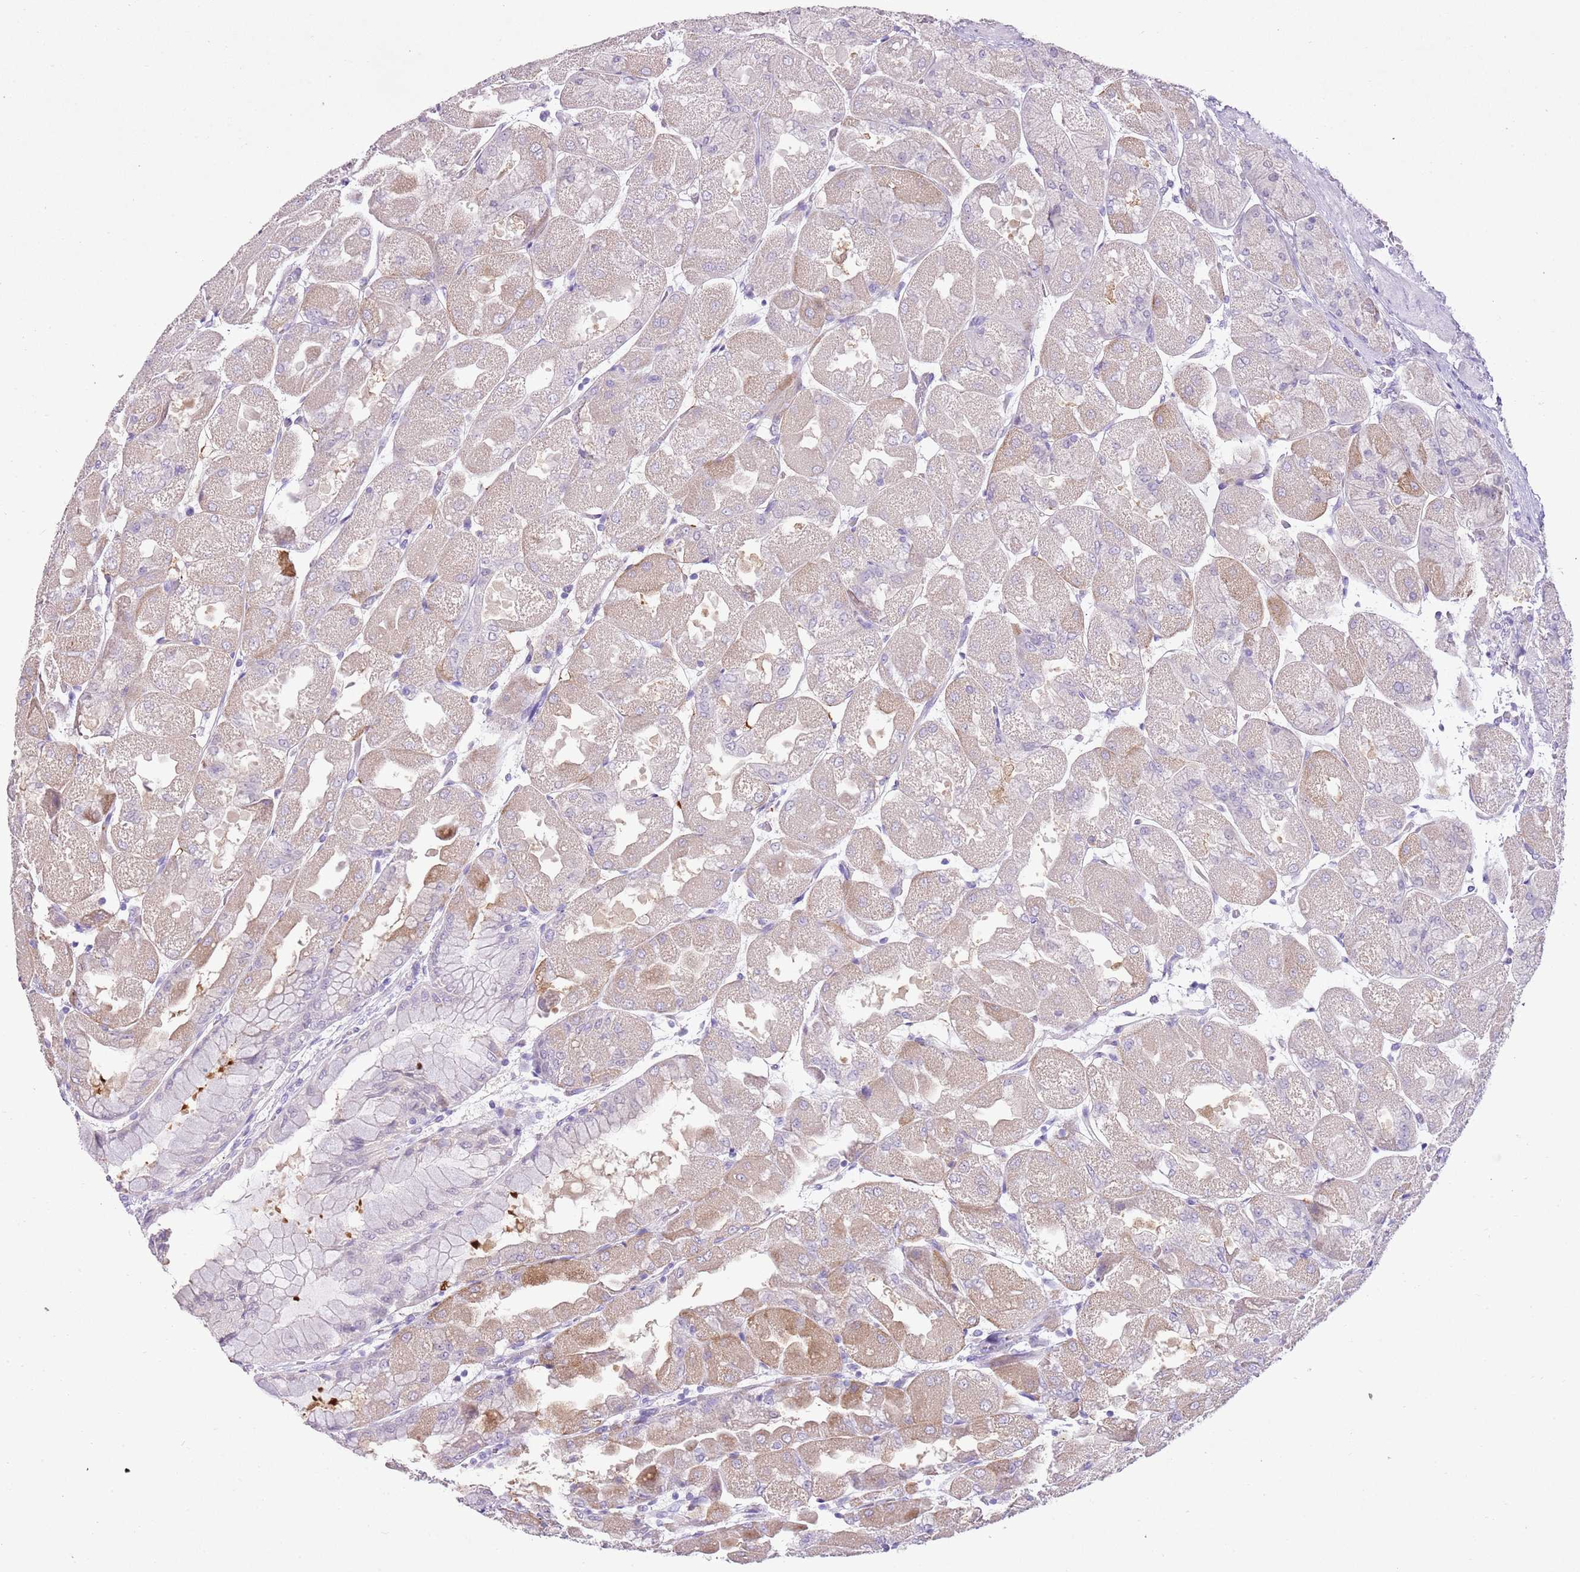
{"staining": {"intensity": "weak", "quantity": "<25%", "location": "cytoplasmic/membranous"}, "tissue": "stomach", "cell_type": "Glandular cells", "image_type": "normal", "snomed": [{"axis": "morphology", "description": "Normal tissue, NOS"}, {"axis": "topography", "description": "Stomach"}], "caption": "Immunohistochemistry photomicrograph of normal stomach stained for a protein (brown), which demonstrates no expression in glandular cells. (DAB immunohistochemistry, high magnification).", "gene": "XPO7", "patient": {"sex": "female", "age": 61}}